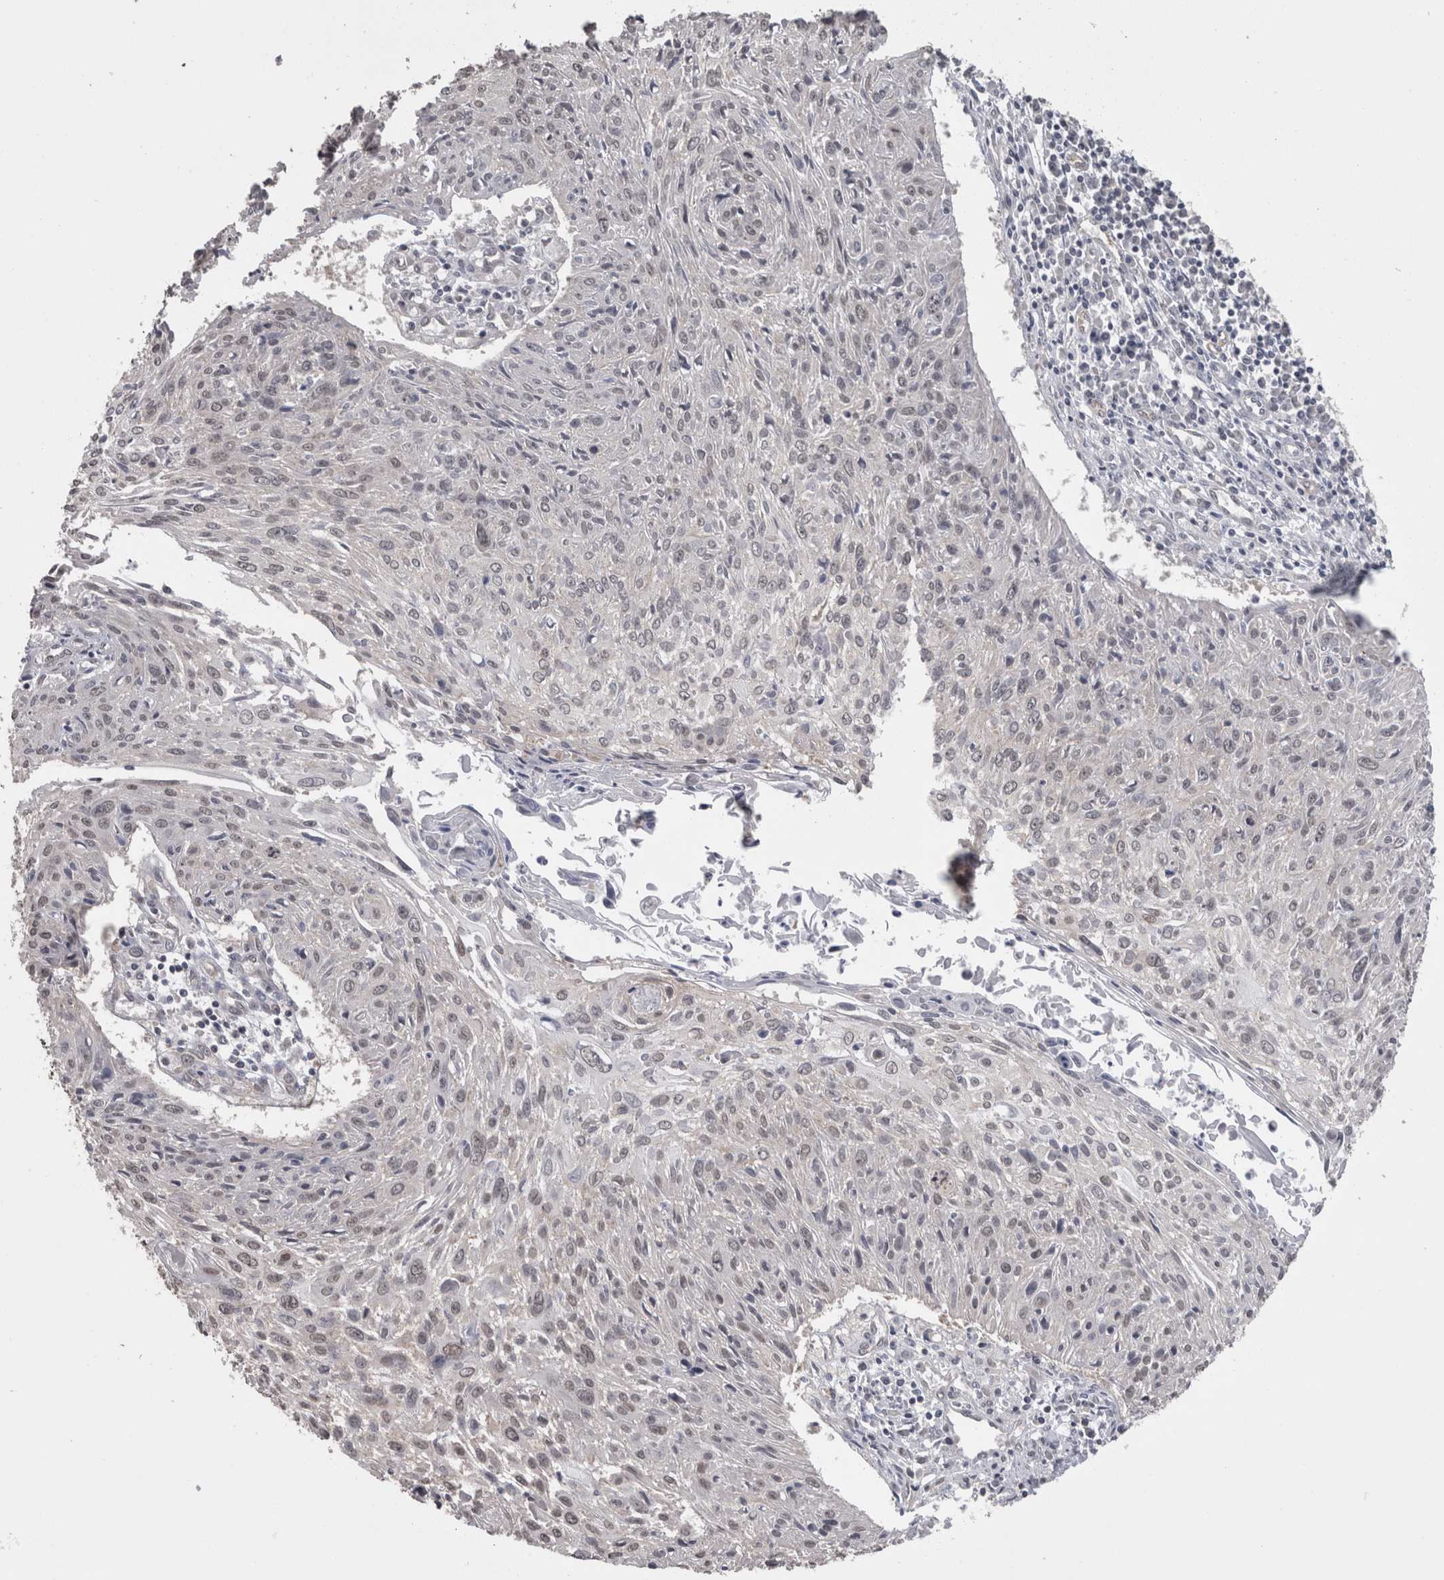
{"staining": {"intensity": "negative", "quantity": "none", "location": "none"}, "tissue": "cervical cancer", "cell_type": "Tumor cells", "image_type": "cancer", "snomed": [{"axis": "morphology", "description": "Squamous cell carcinoma, NOS"}, {"axis": "topography", "description": "Cervix"}], "caption": "Immunohistochemistry histopathology image of neoplastic tissue: cervical cancer (squamous cell carcinoma) stained with DAB displays no significant protein expression in tumor cells.", "gene": "DDX6", "patient": {"sex": "female", "age": 51}}